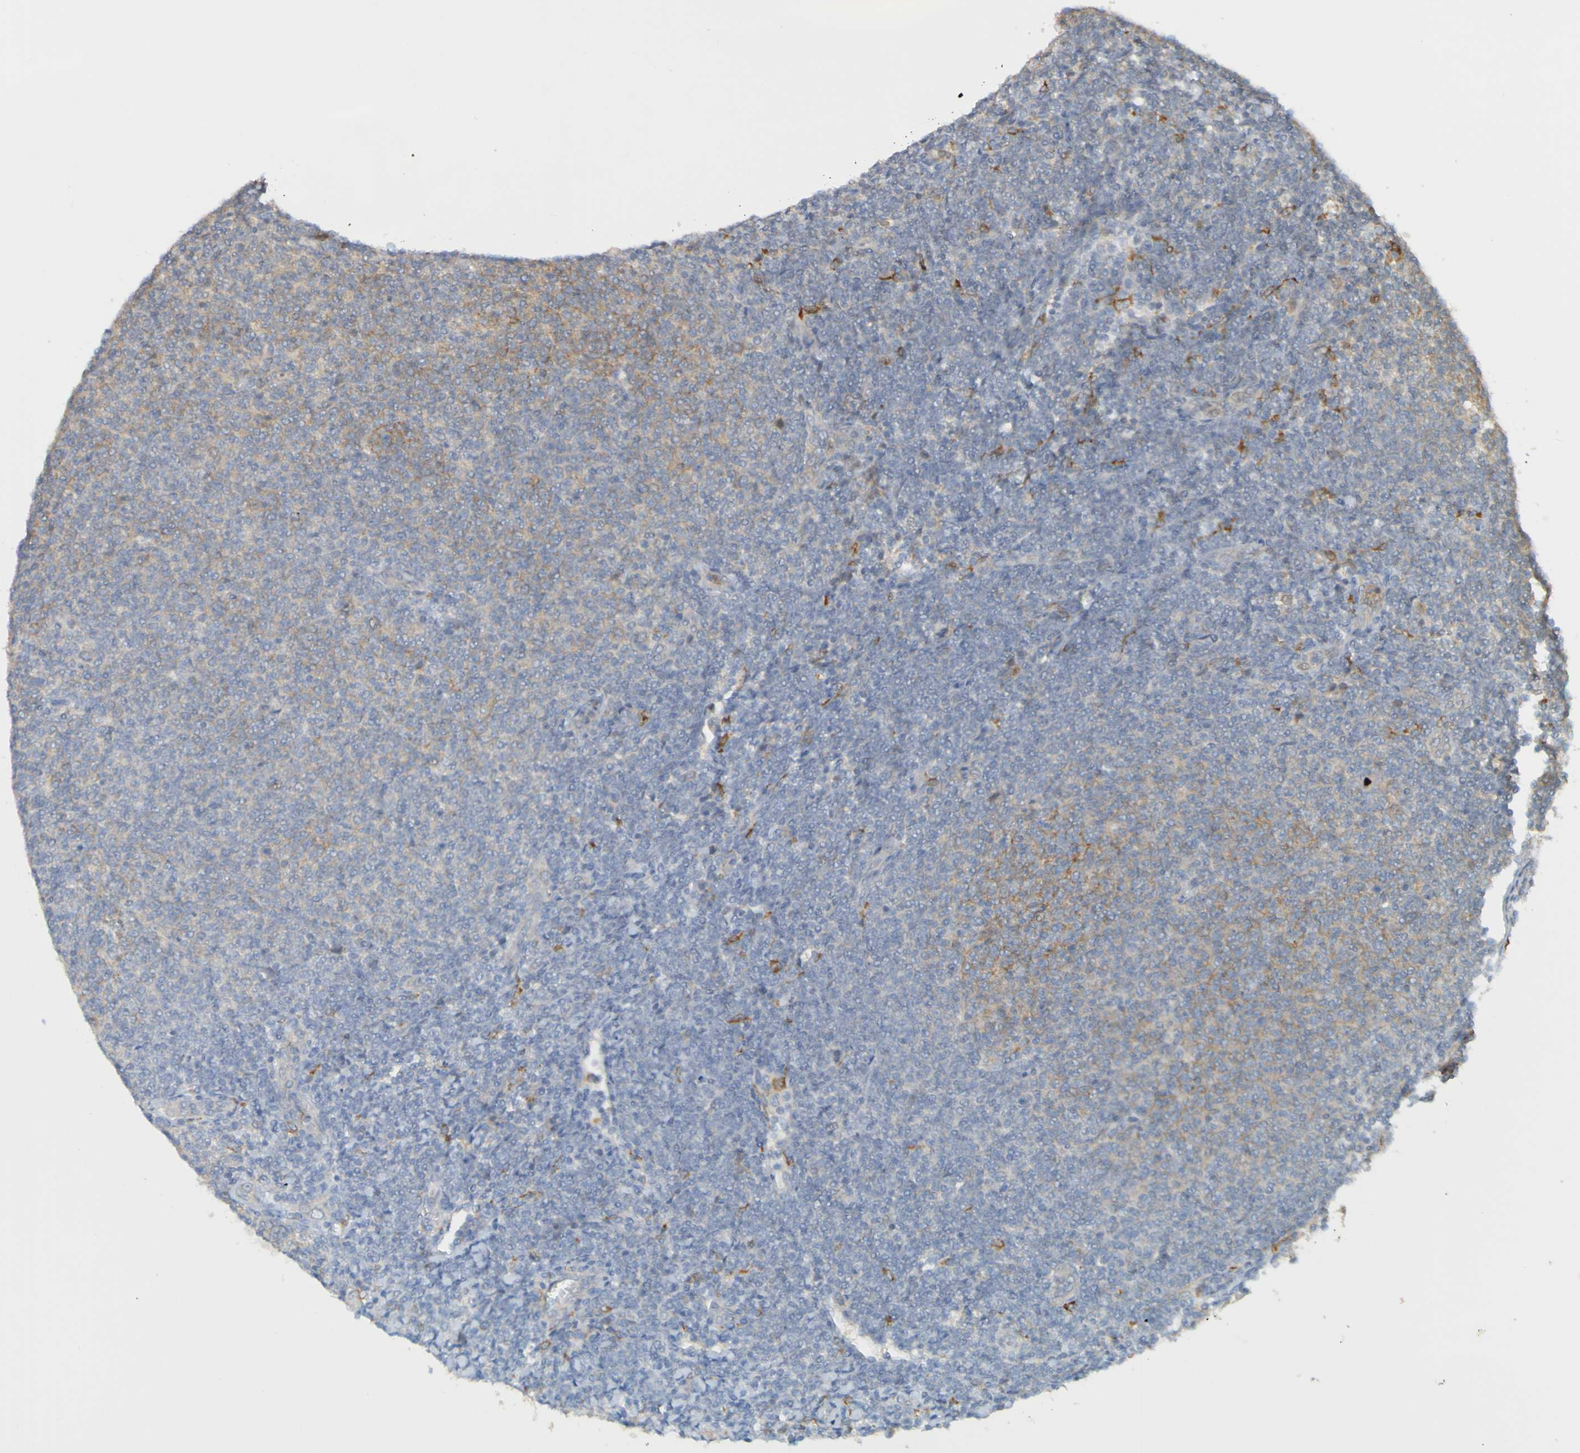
{"staining": {"intensity": "moderate", "quantity": "<25%", "location": "cytoplasmic/membranous"}, "tissue": "lymphoma", "cell_type": "Tumor cells", "image_type": "cancer", "snomed": [{"axis": "morphology", "description": "Malignant lymphoma, non-Hodgkin's type, Low grade"}, {"axis": "topography", "description": "Lymph node"}], "caption": "Low-grade malignant lymphoma, non-Hodgkin's type stained with a protein marker shows moderate staining in tumor cells.", "gene": "NAV2", "patient": {"sex": "male", "age": 66}}